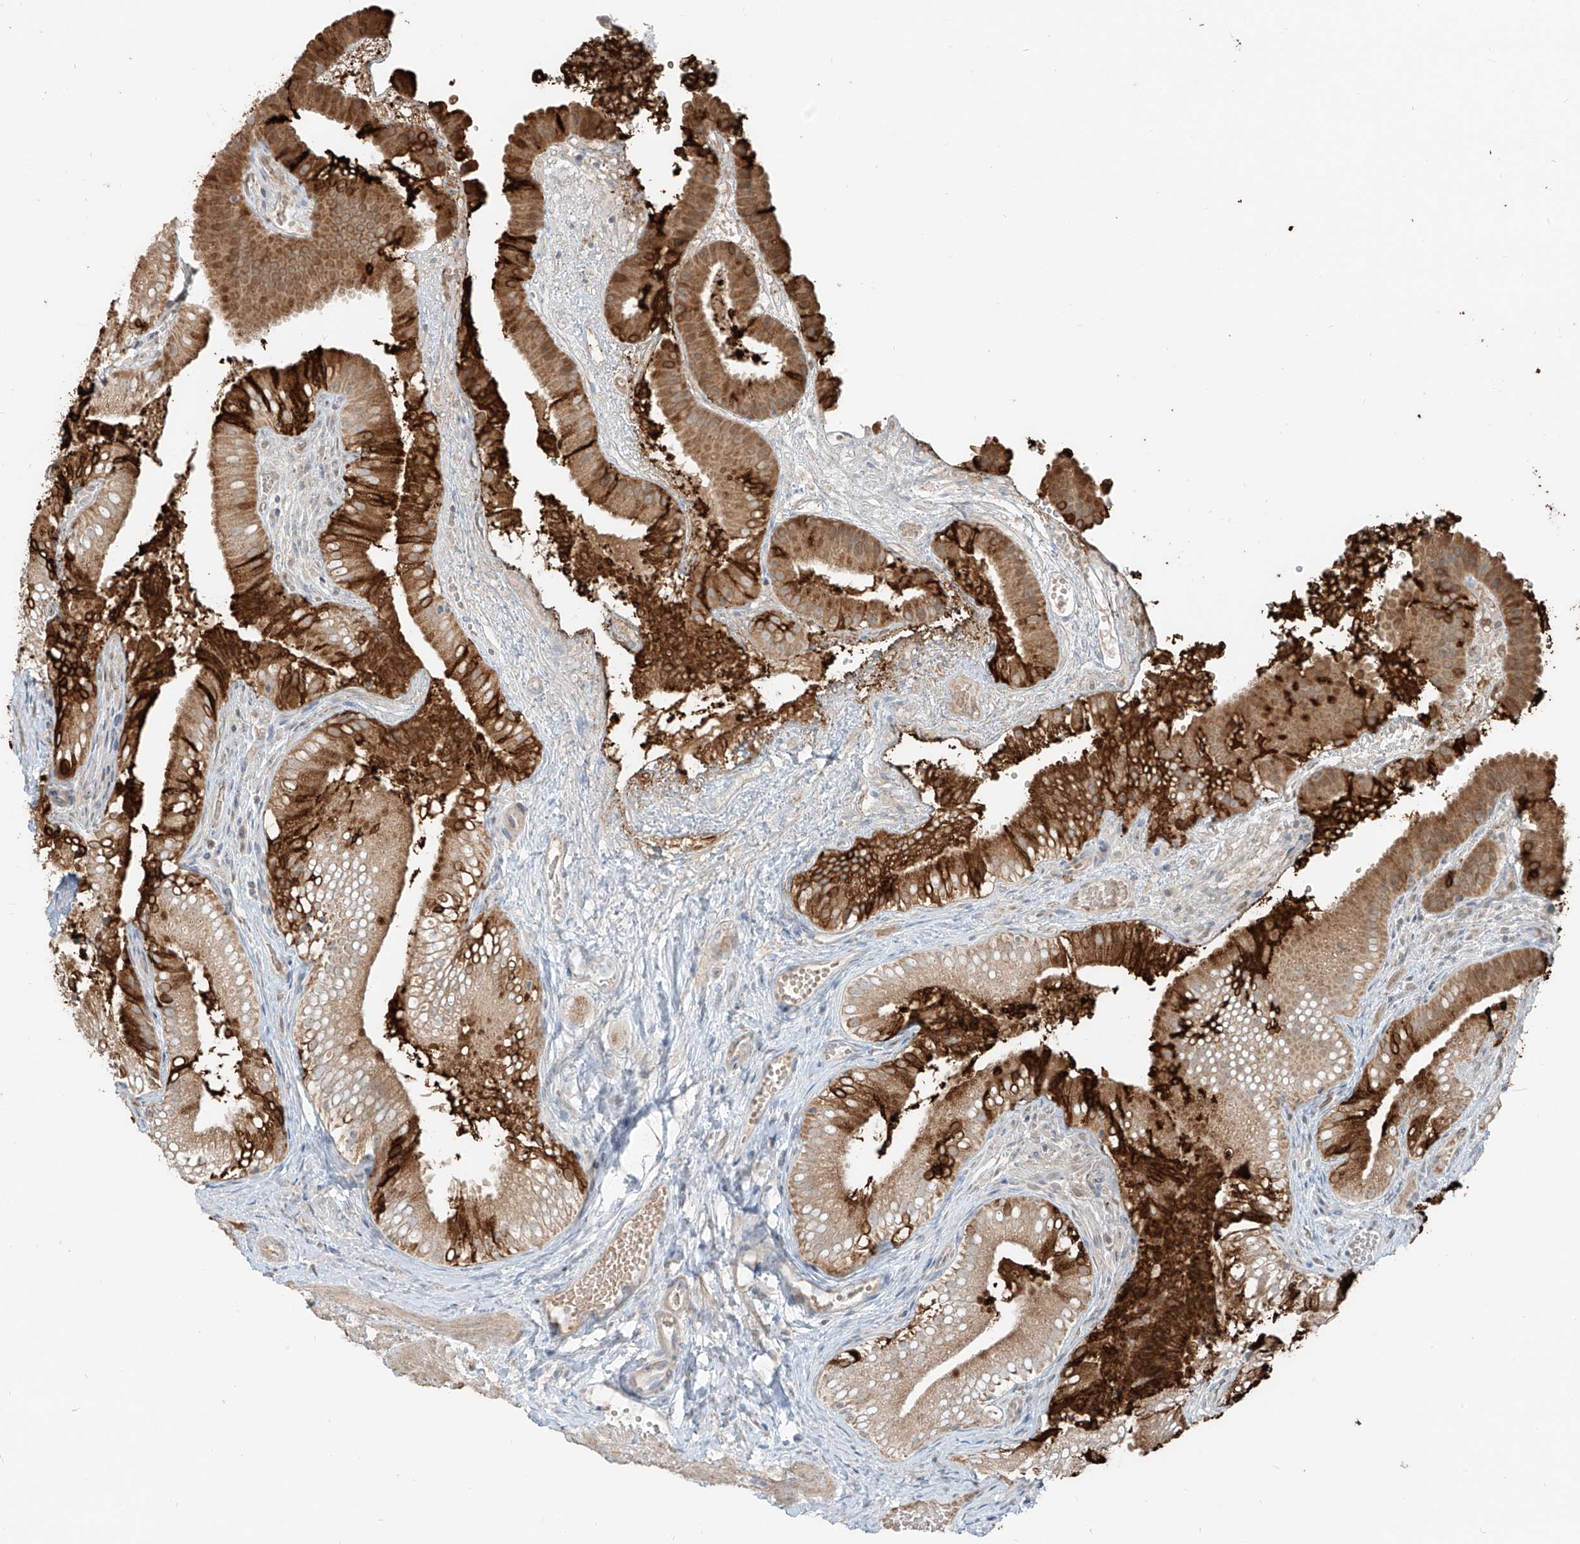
{"staining": {"intensity": "strong", "quantity": ">75%", "location": "cytoplasmic/membranous"}, "tissue": "gallbladder", "cell_type": "Glandular cells", "image_type": "normal", "snomed": [{"axis": "morphology", "description": "Normal tissue, NOS"}, {"axis": "topography", "description": "Gallbladder"}], "caption": "Unremarkable gallbladder was stained to show a protein in brown. There is high levels of strong cytoplasmic/membranous expression in approximately >75% of glandular cells.", "gene": "FSTL1", "patient": {"sex": "female", "age": 30}}